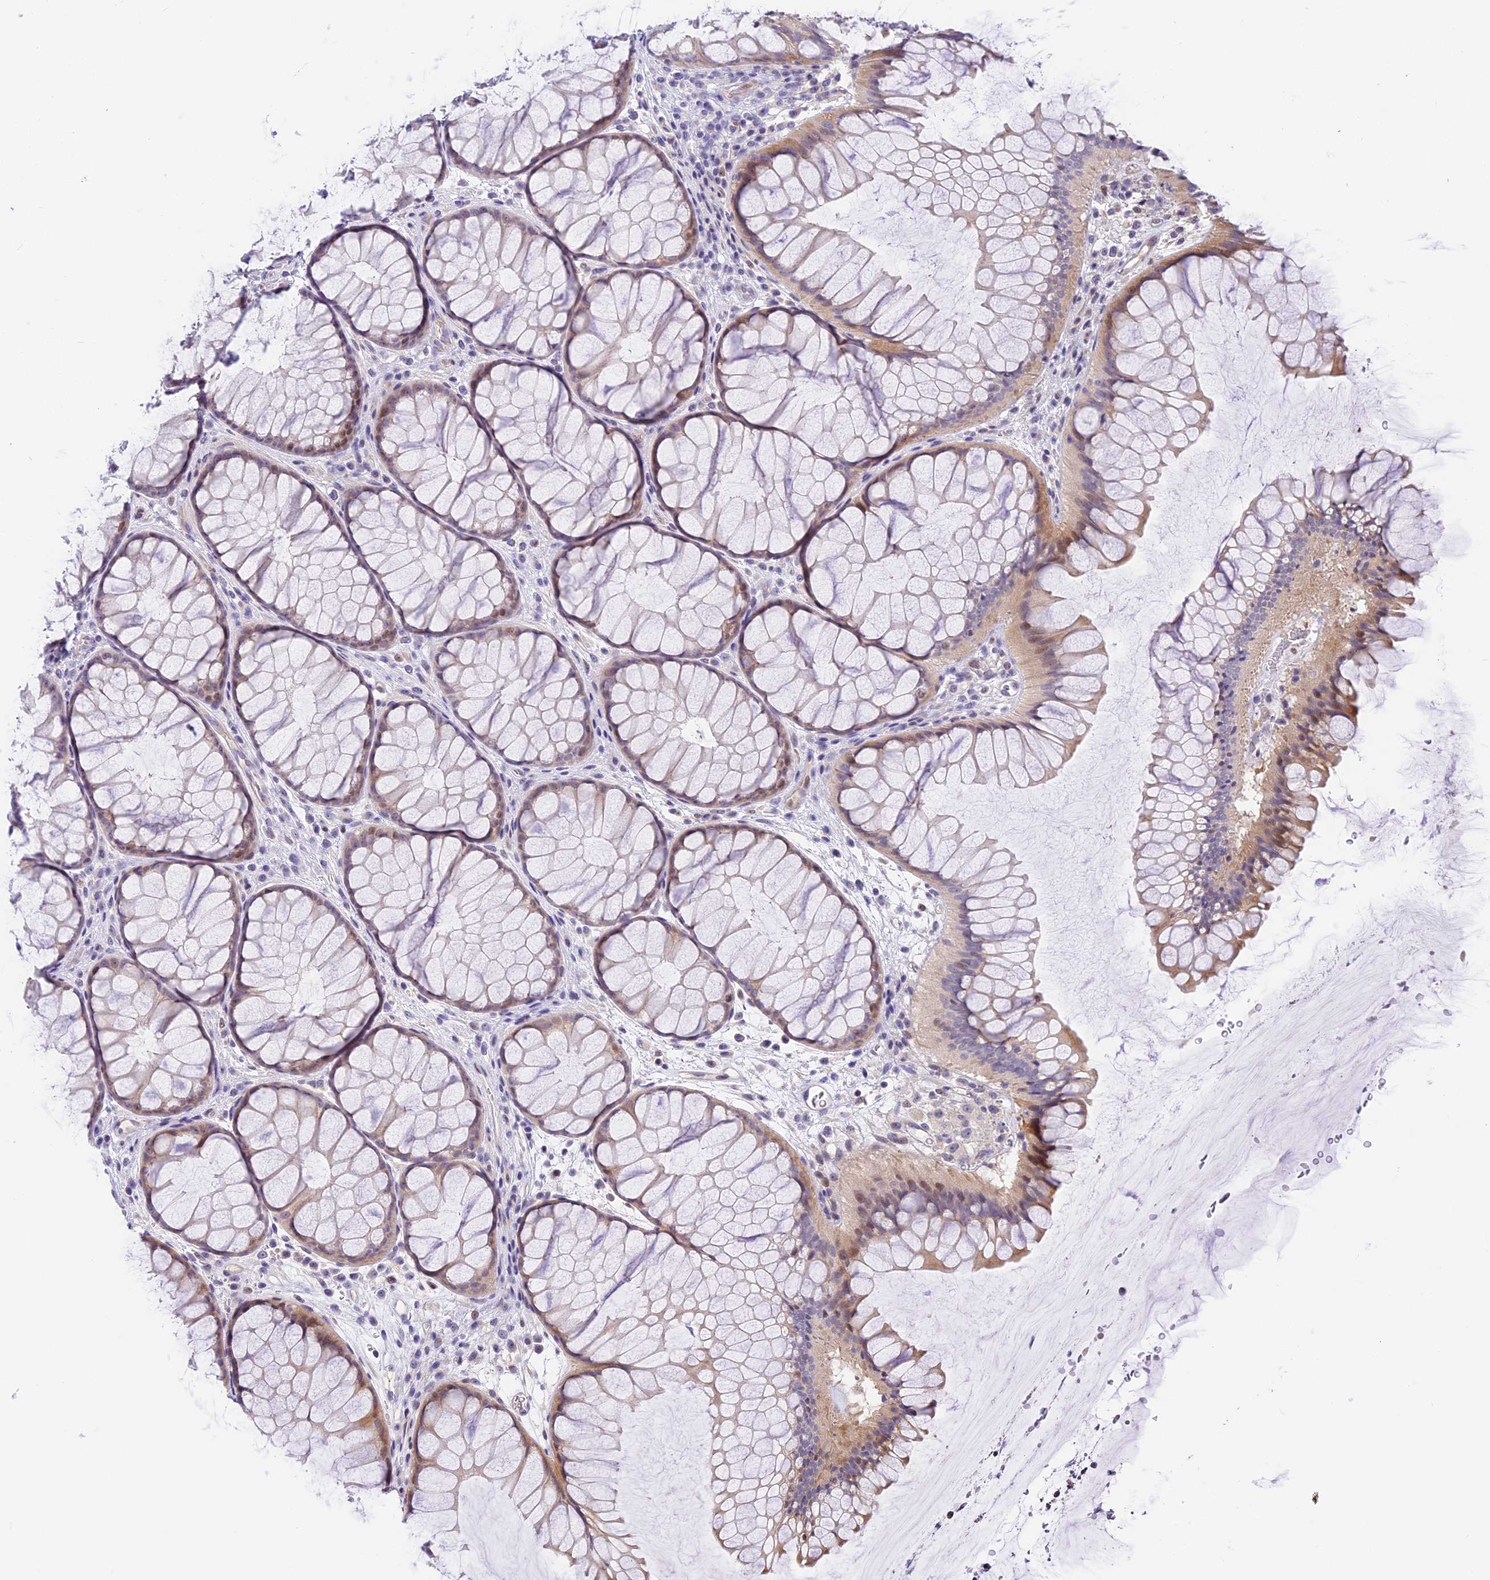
{"staining": {"intensity": "weak", "quantity": "<25%", "location": "cytoplasmic/membranous"}, "tissue": "colon", "cell_type": "Endothelial cells", "image_type": "normal", "snomed": [{"axis": "morphology", "description": "Normal tissue, NOS"}, {"axis": "topography", "description": "Colon"}], "caption": "Histopathology image shows no protein positivity in endothelial cells of unremarkable colon. (IHC, brightfield microscopy, high magnification).", "gene": "MIDN", "patient": {"sex": "female", "age": 82}}